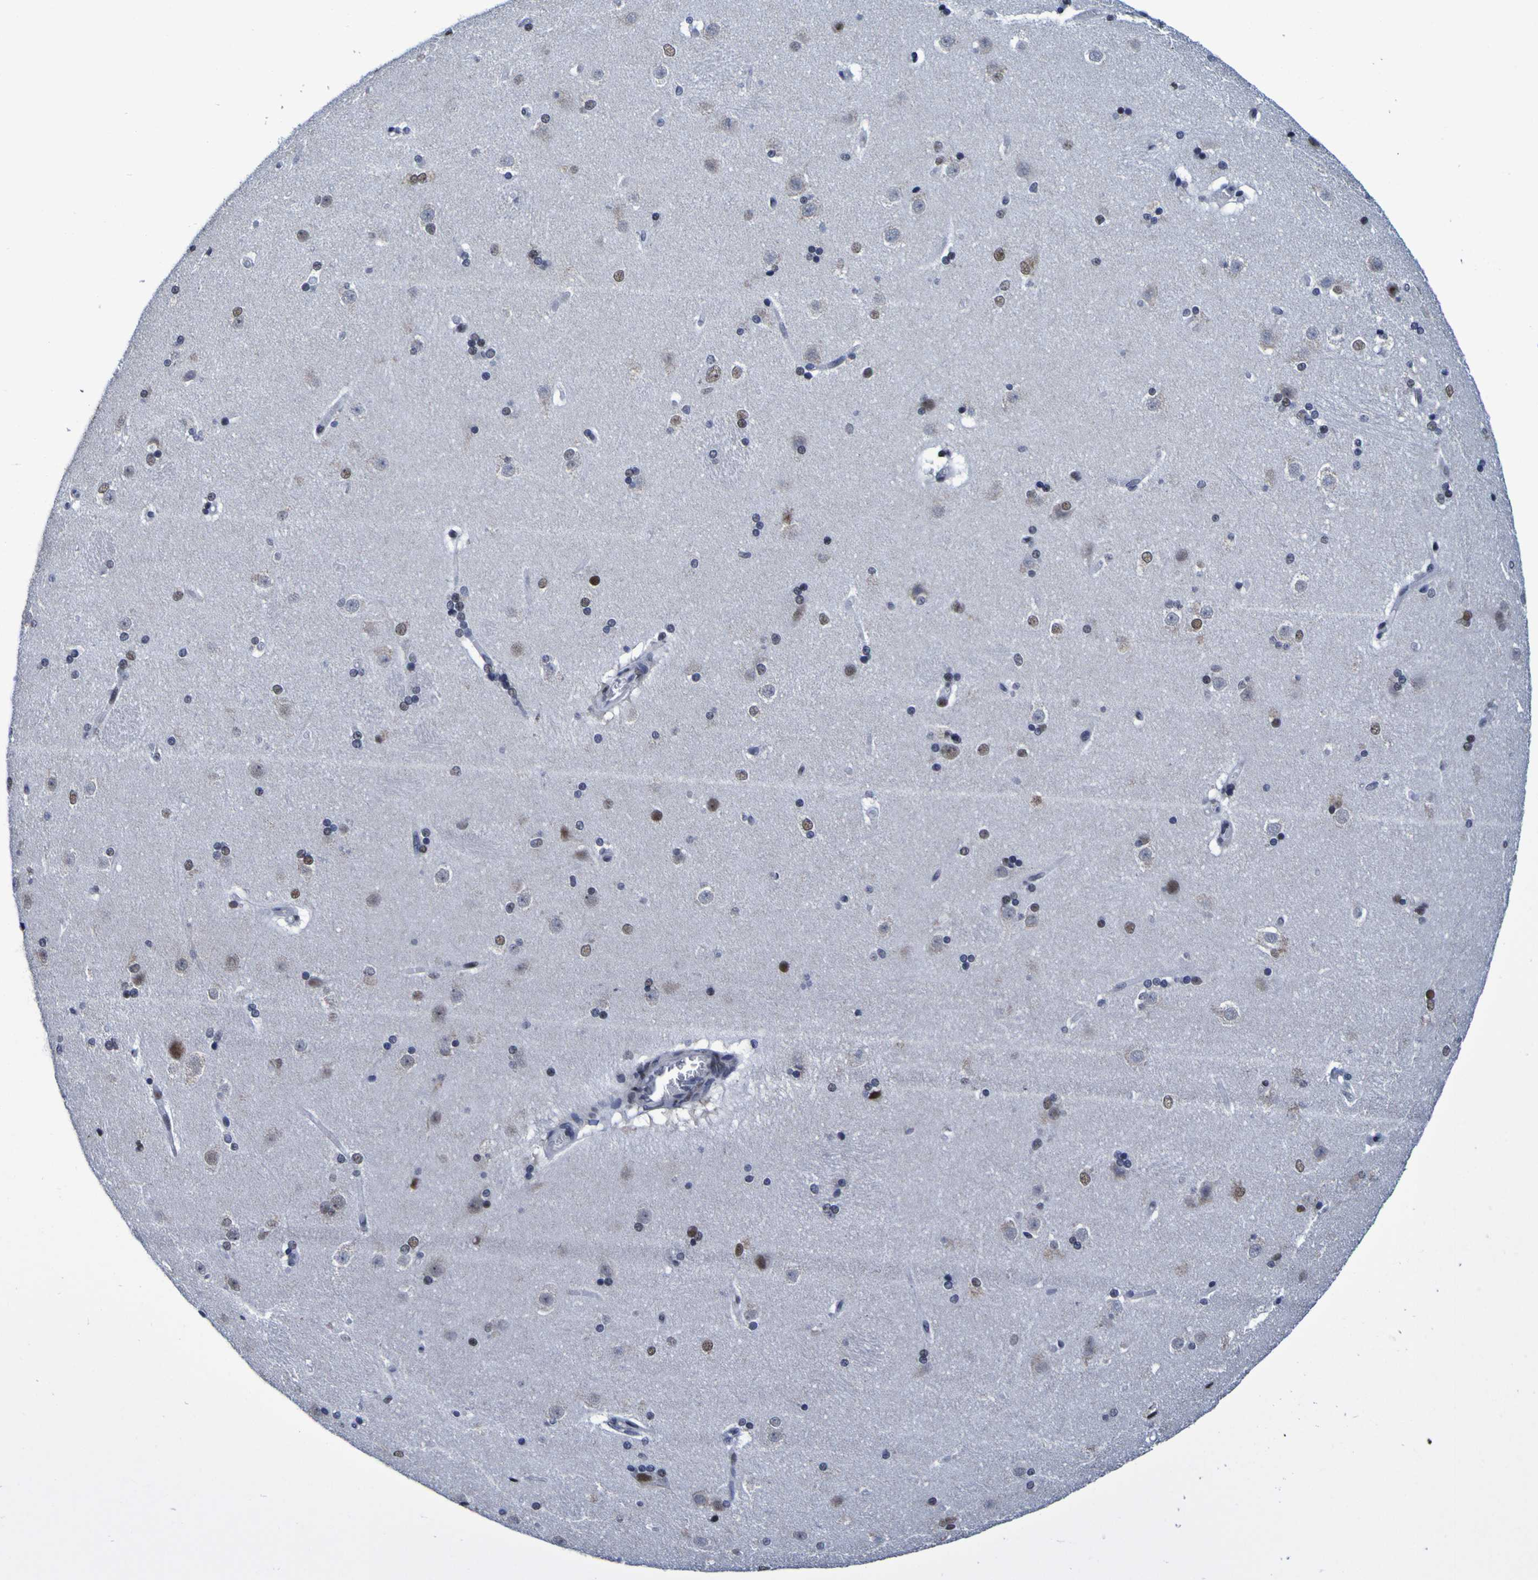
{"staining": {"intensity": "moderate", "quantity": "<25%", "location": "nuclear"}, "tissue": "caudate", "cell_type": "Glial cells", "image_type": "normal", "snomed": [{"axis": "morphology", "description": "Normal tissue, NOS"}, {"axis": "topography", "description": "Lateral ventricle wall"}], "caption": "IHC micrograph of unremarkable caudate: caudate stained using immunohistochemistry exhibits low levels of moderate protein expression localized specifically in the nuclear of glial cells, appearing as a nuclear brown color.", "gene": "MBD3", "patient": {"sex": "female", "age": 19}}